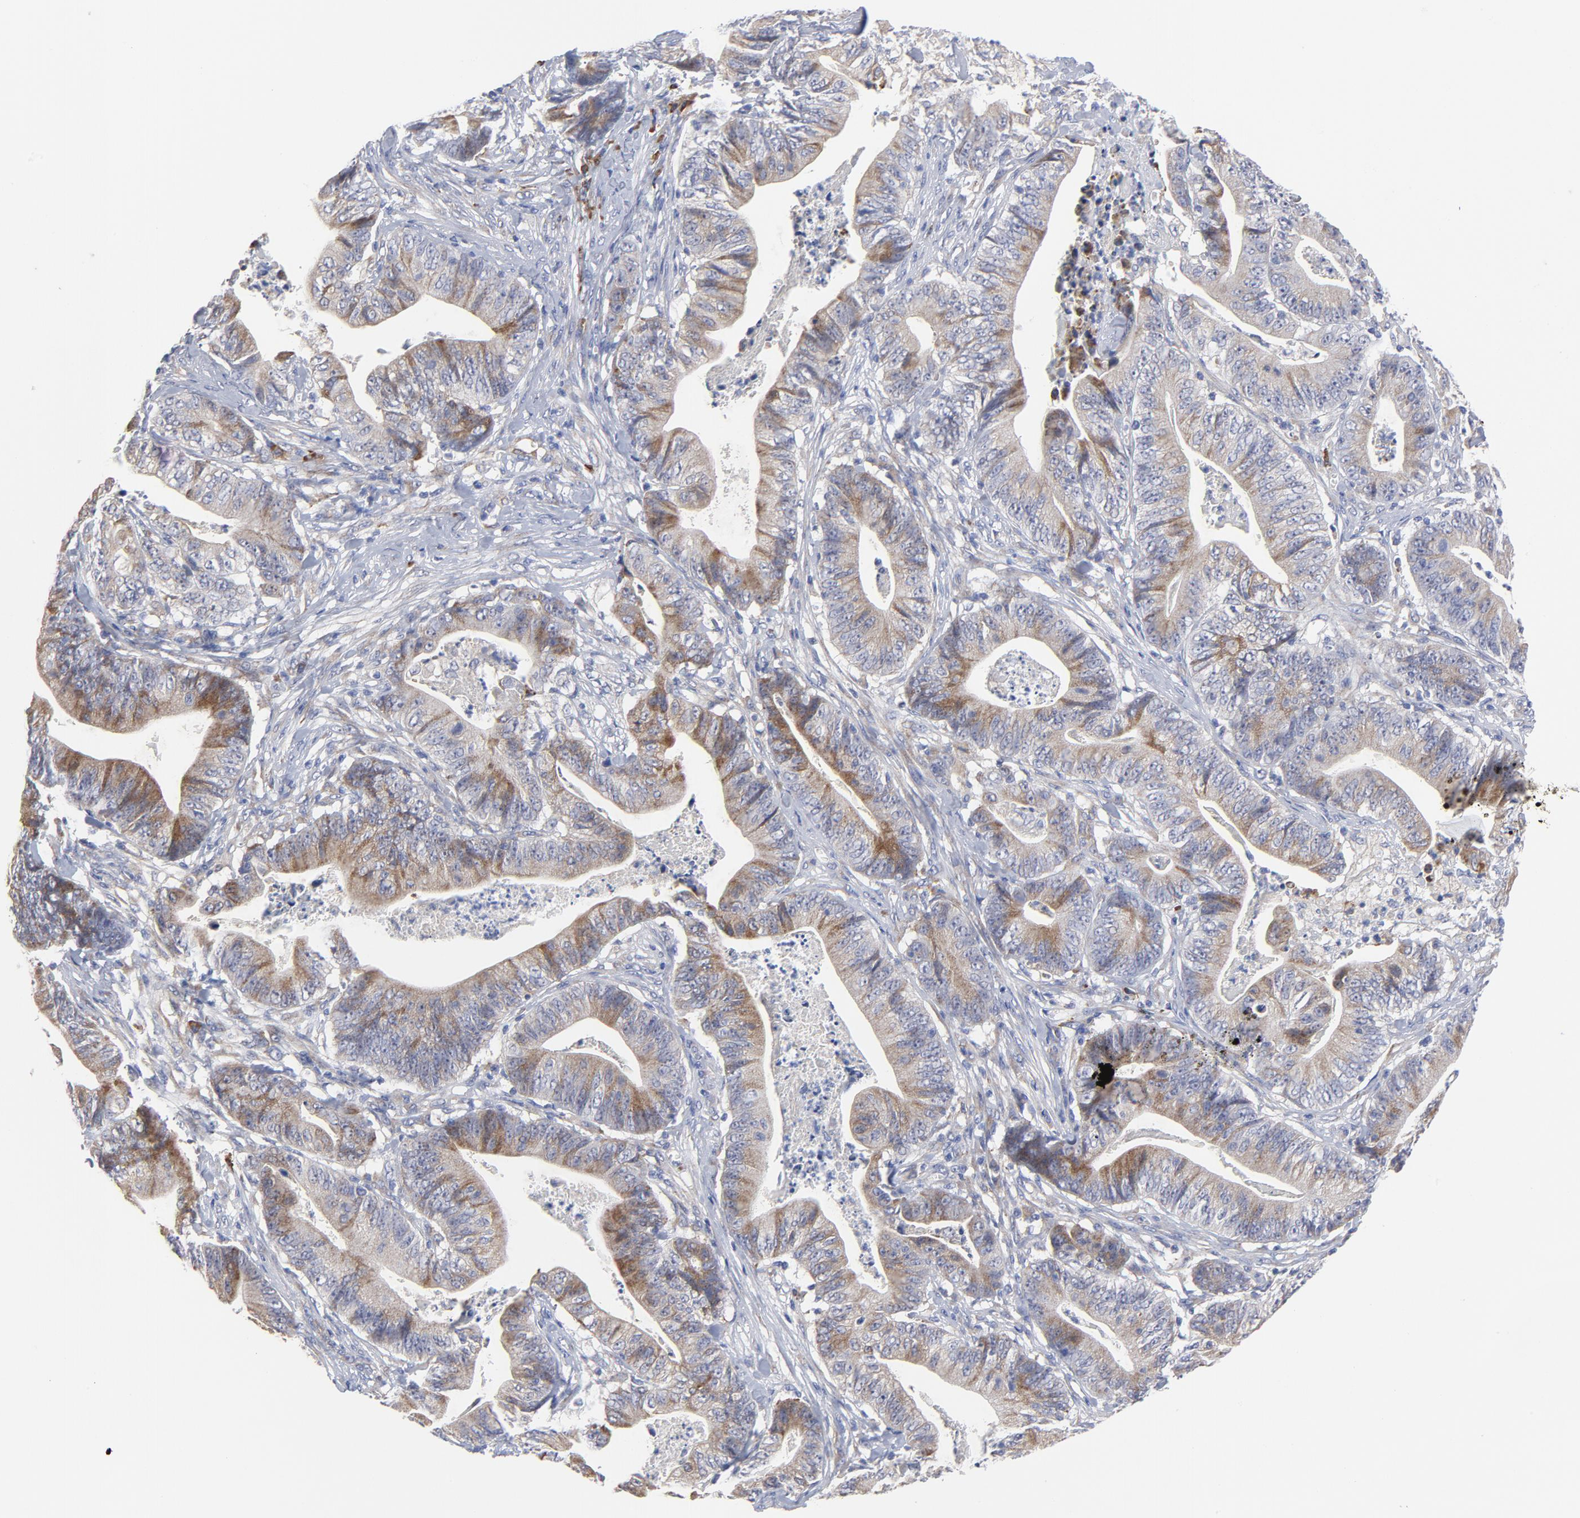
{"staining": {"intensity": "moderate", "quantity": "25%-75%", "location": "cytoplasmic/membranous"}, "tissue": "stomach cancer", "cell_type": "Tumor cells", "image_type": "cancer", "snomed": [{"axis": "morphology", "description": "Adenocarcinoma, NOS"}, {"axis": "topography", "description": "Stomach, lower"}], "caption": "There is medium levels of moderate cytoplasmic/membranous positivity in tumor cells of stomach cancer (adenocarcinoma), as demonstrated by immunohistochemical staining (brown color).", "gene": "RAPGEF3", "patient": {"sex": "female", "age": 86}}